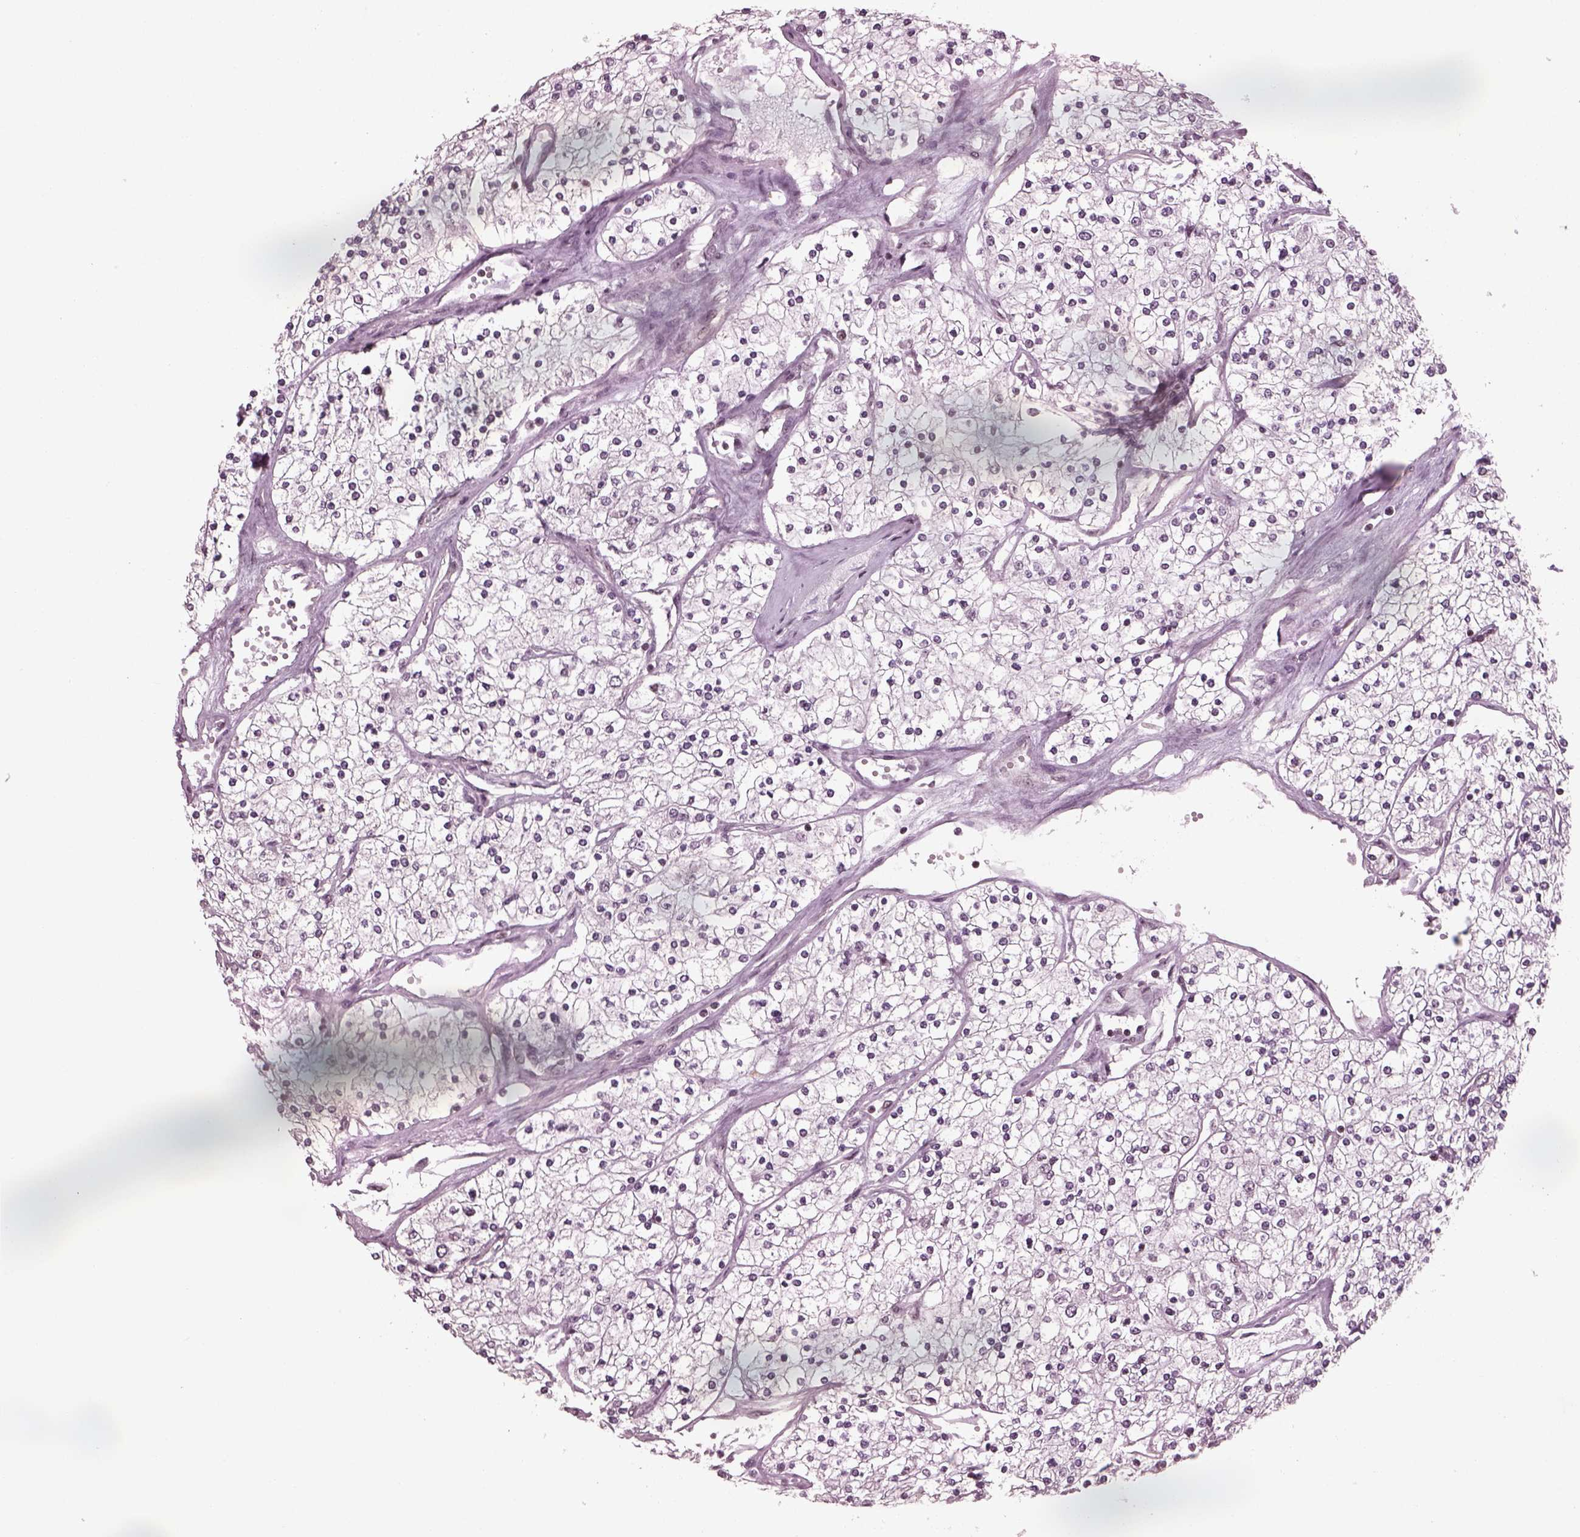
{"staining": {"intensity": "weak", "quantity": "<25%", "location": "nuclear"}, "tissue": "renal cancer", "cell_type": "Tumor cells", "image_type": "cancer", "snomed": [{"axis": "morphology", "description": "Adenocarcinoma, NOS"}, {"axis": "topography", "description": "Kidney"}], "caption": "Immunohistochemistry histopathology image of adenocarcinoma (renal) stained for a protein (brown), which shows no staining in tumor cells.", "gene": "RUVBL2", "patient": {"sex": "male", "age": 80}}